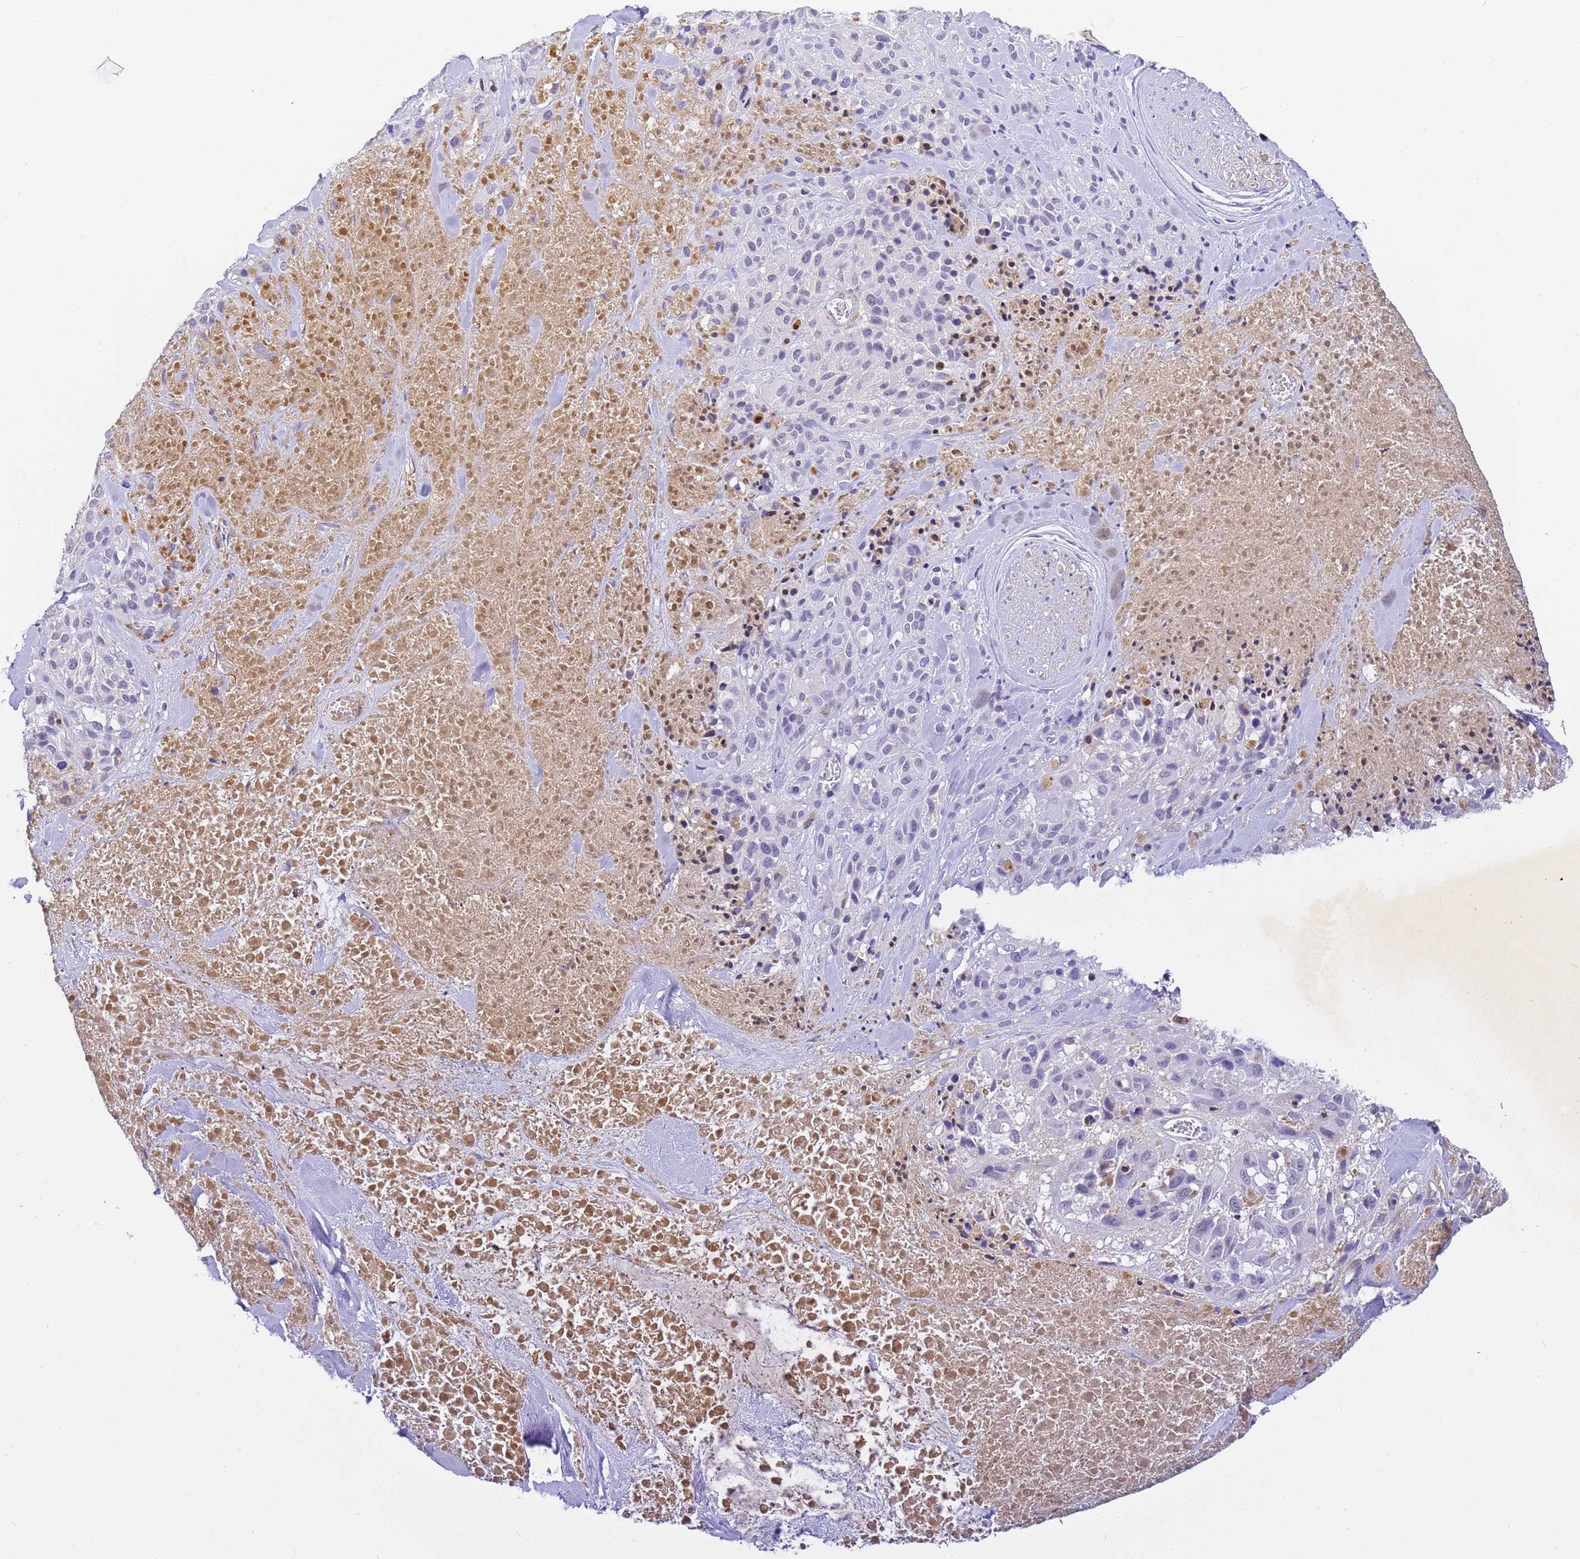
{"staining": {"intensity": "negative", "quantity": "none", "location": "none"}, "tissue": "melanoma", "cell_type": "Tumor cells", "image_type": "cancer", "snomed": [{"axis": "morphology", "description": "Malignant melanoma, Metastatic site"}, {"axis": "topography", "description": "Skin"}], "caption": "IHC of human malignant melanoma (metastatic site) exhibits no staining in tumor cells.", "gene": "CFHR2", "patient": {"sex": "female", "age": 81}}